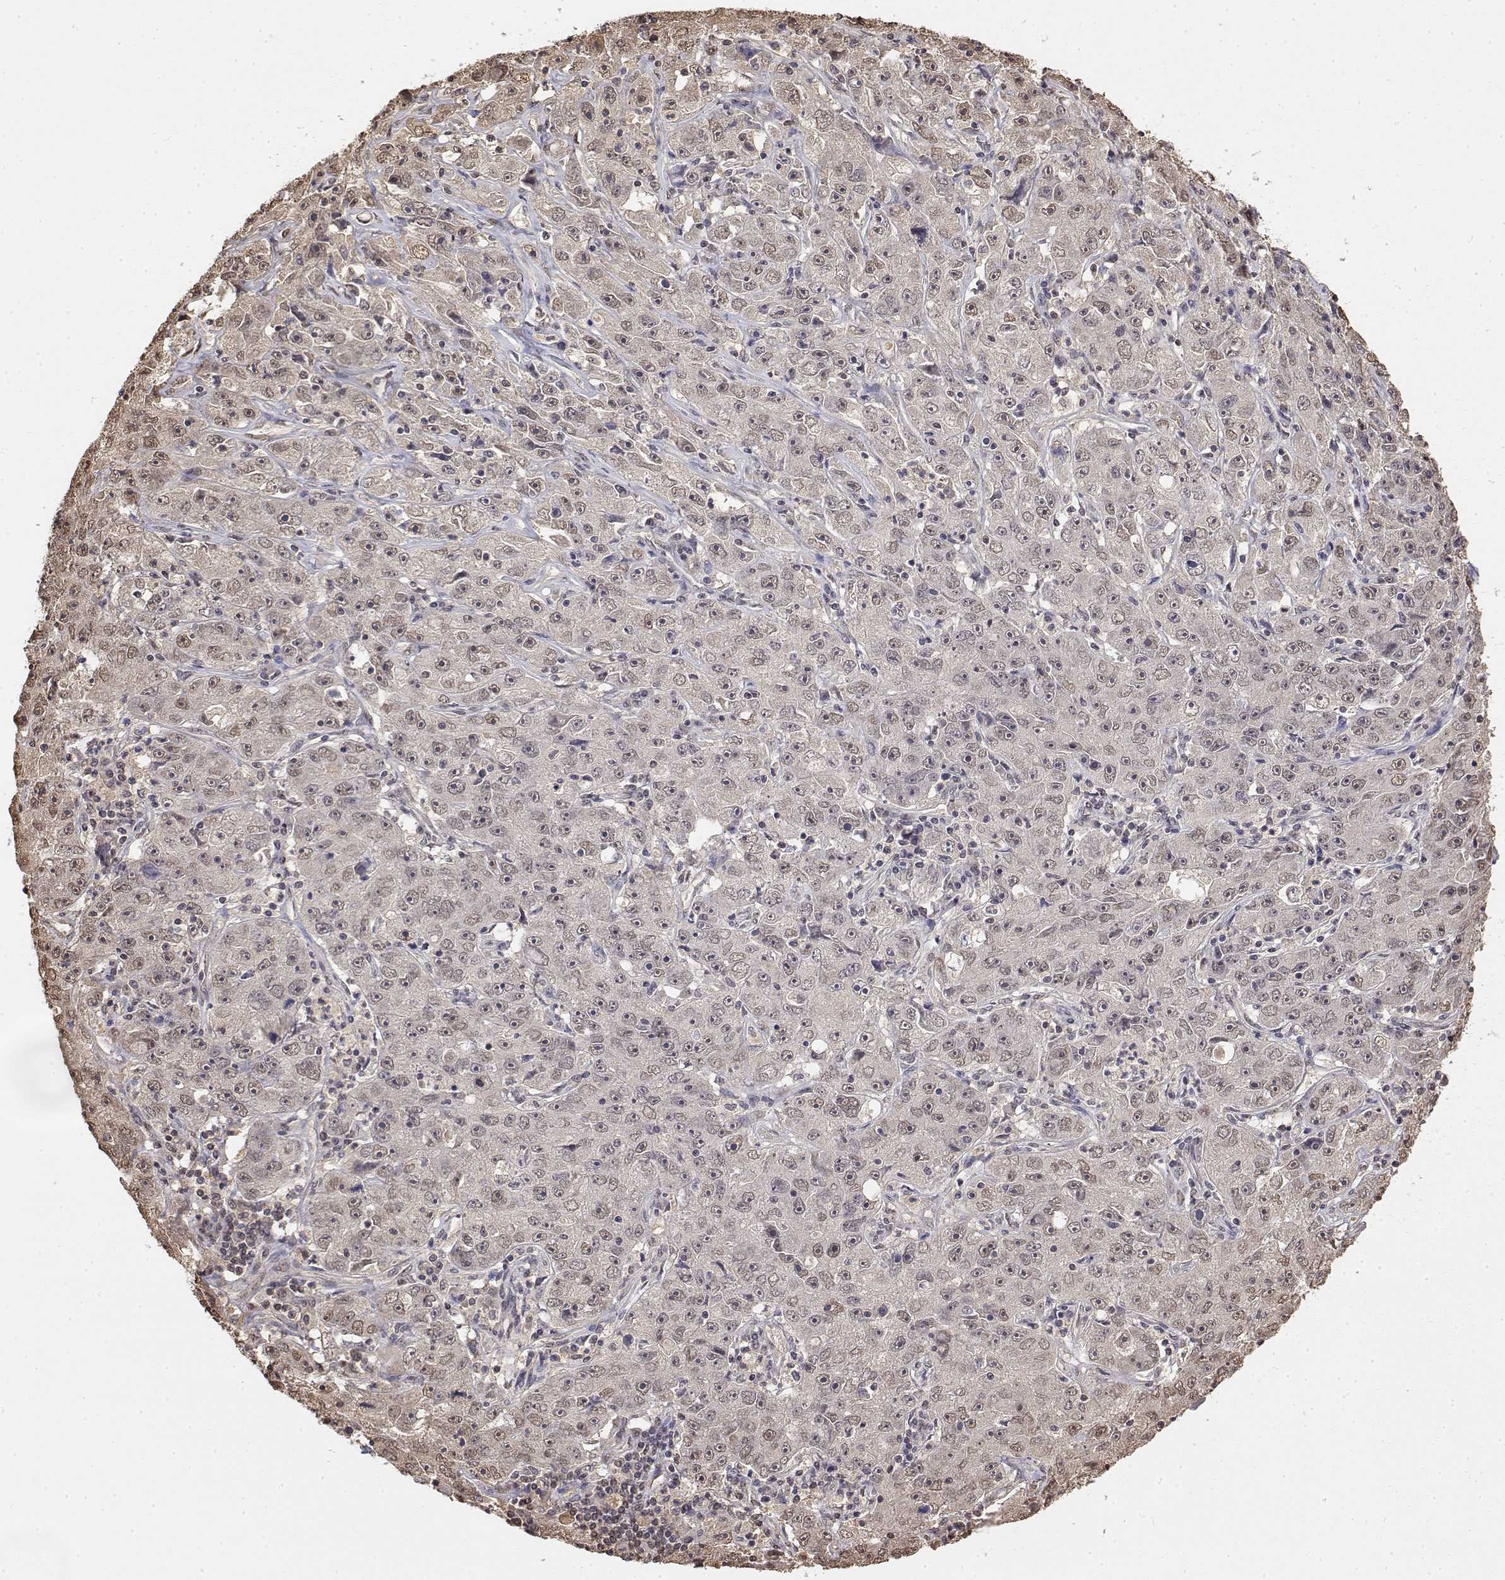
{"staining": {"intensity": "weak", "quantity": "<25%", "location": "nuclear"}, "tissue": "lung cancer", "cell_type": "Tumor cells", "image_type": "cancer", "snomed": [{"axis": "morphology", "description": "Normal morphology"}, {"axis": "morphology", "description": "Adenocarcinoma, NOS"}, {"axis": "topography", "description": "Lymph node"}, {"axis": "topography", "description": "Lung"}], "caption": "The photomicrograph displays no staining of tumor cells in lung cancer (adenocarcinoma). (Stains: DAB IHC with hematoxylin counter stain, Microscopy: brightfield microscopy at high magnification).", "gene": "TPI1", "patient": {"sex": "female", "age": 57}}